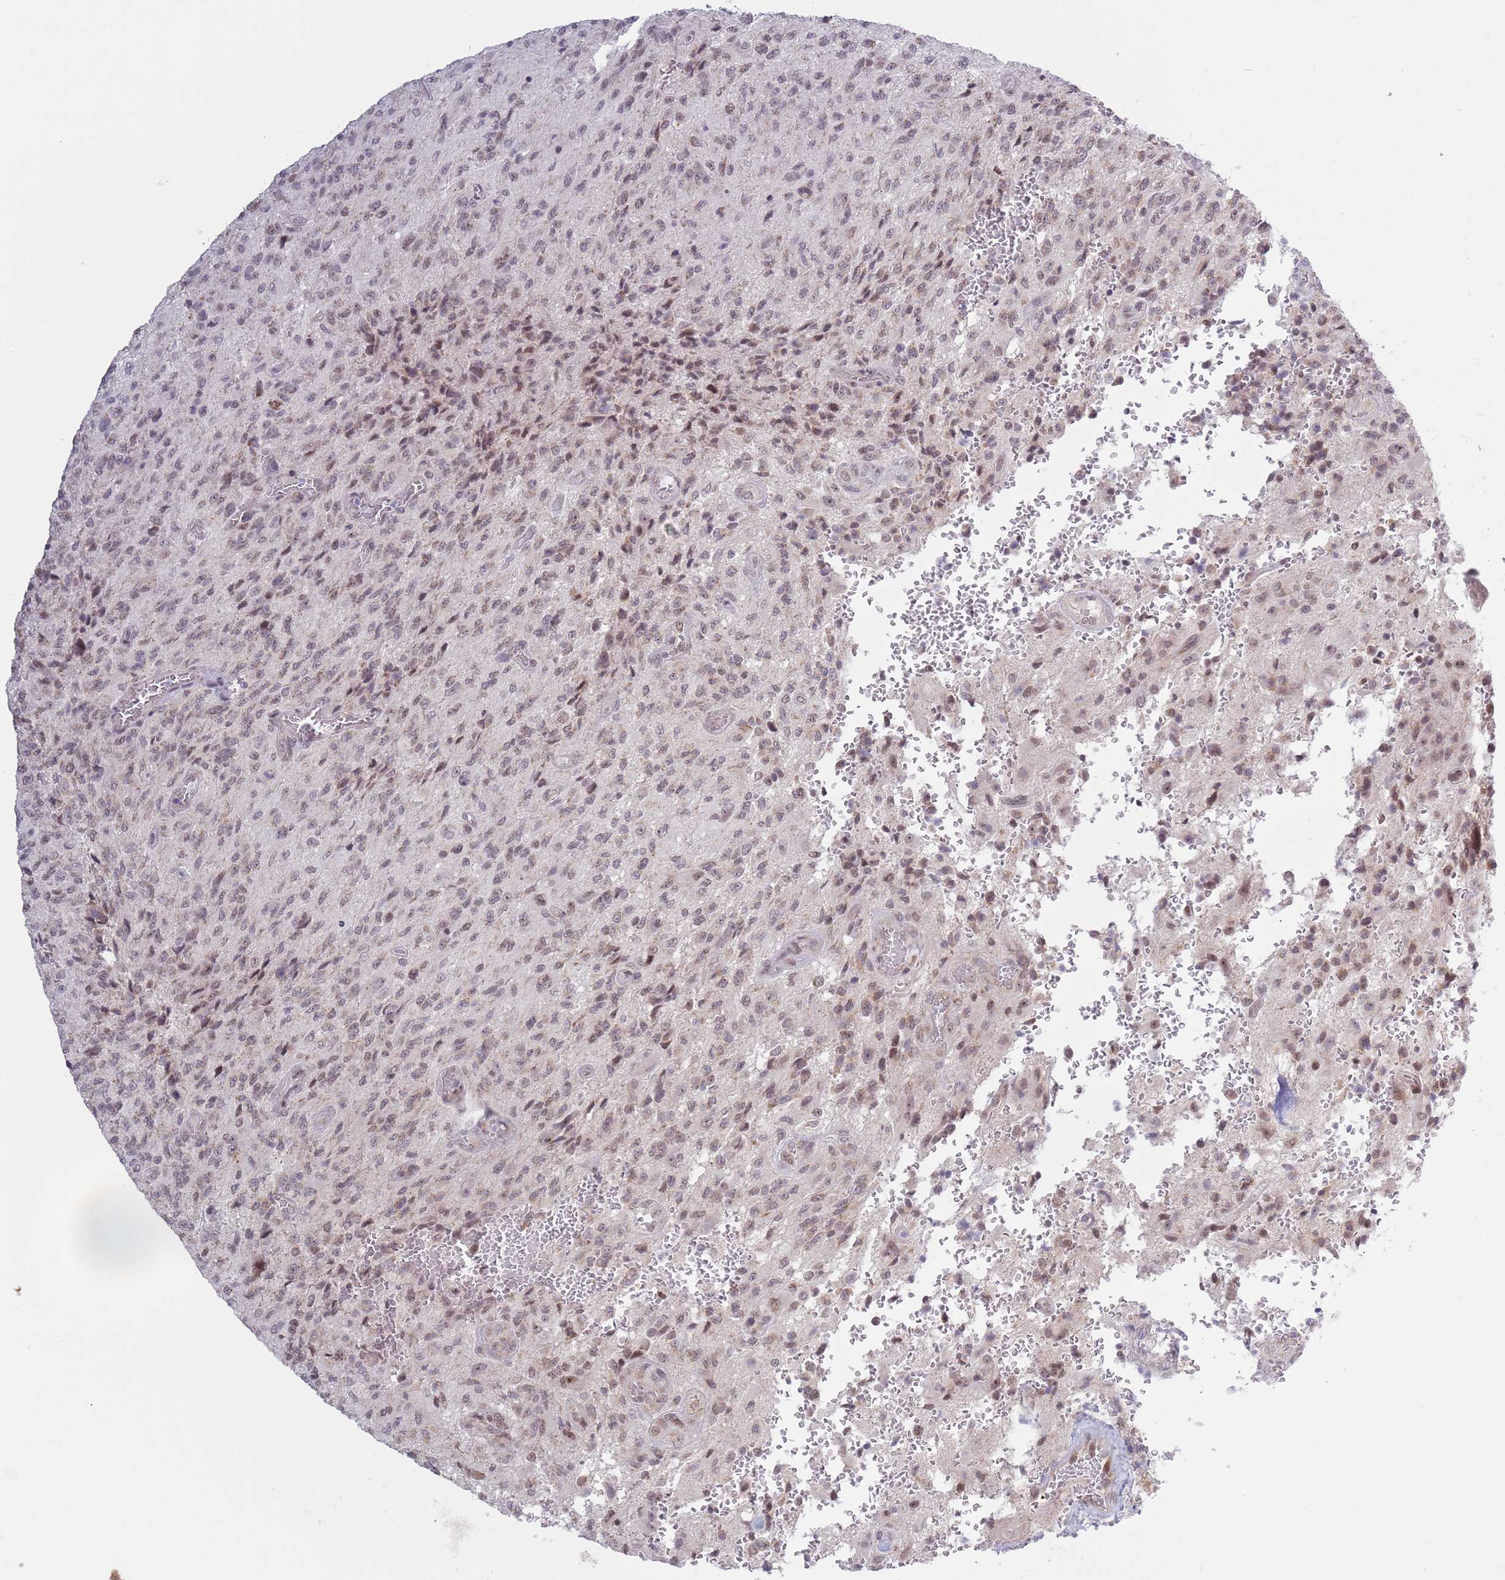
{"staining": {"intensity": "moderate", "quantity": "<25%", "location": "nuclear"}, "tissue": "glioma", "cell_type": "Tumor cells", "image_type": "cancer", "snomed": [{"axis": "morphology", "description": "Normal tissue, NOS"}, {"axis": "morphology", "description": "Glioma, malignant, High grade"}, {"axis": "topography", "description": "Cerebral cortex"}], "caption": "Moderate nuclear staining is identified in approximately <25% of tumor cells in glioma. (DAB (3,3'-diaminobenzidine) IHC, brown staining for protein, blue staining for nuclei).", "gene": "MRPL34", "patient": {"sex": "male", "age": 56}}